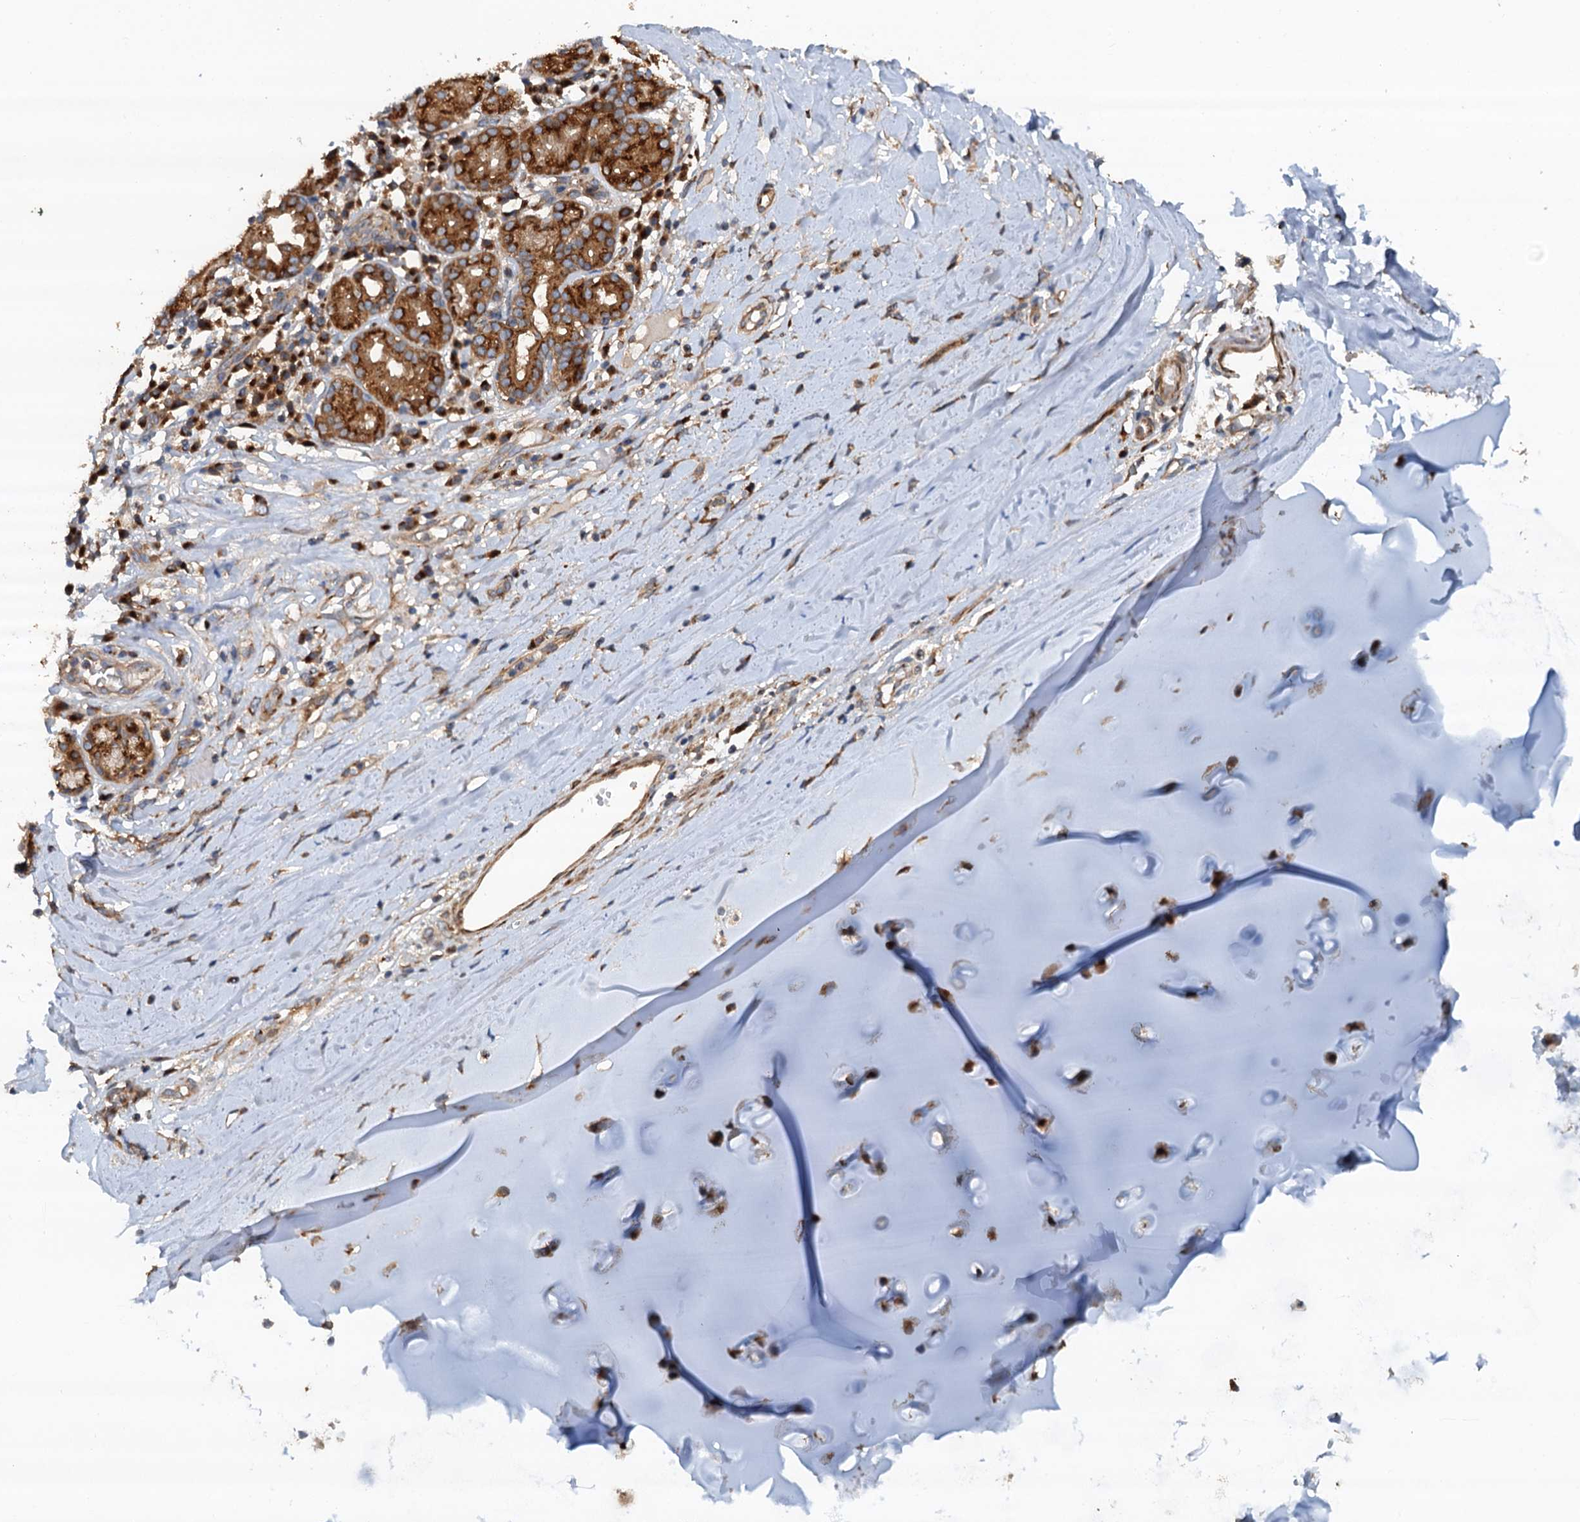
{"staining": {"intensity": "weak", "quantity": "25%-75%", "location": "cytoplasmic/membranous"}, "tissue": "adipose tissue", "cell_type": "Adipocytes", "image_type": "normal", "snomed": [{"axis": "morphology", "description": "Normal tissue, NOS"}, {"axis": "morphology", "description": "Basal cell carcinoma"}, {"axis": "topography", "description": "Cartilage tissue"}, {"axis": "topography", "description": "Nasopharynx"}, {"axis": "topography", "description": "Oral tissue"}], "caption": "Immunohistochemistry (IHC) photomicrograph of normal adipose tissue stained for a protein (brown), which demonstrates low levels of weak cytoplasmic/membranous staining in about 25%-75% of adipocytes.", "gene": "COG3", "patient": {"sex": "female", "age": 77}}